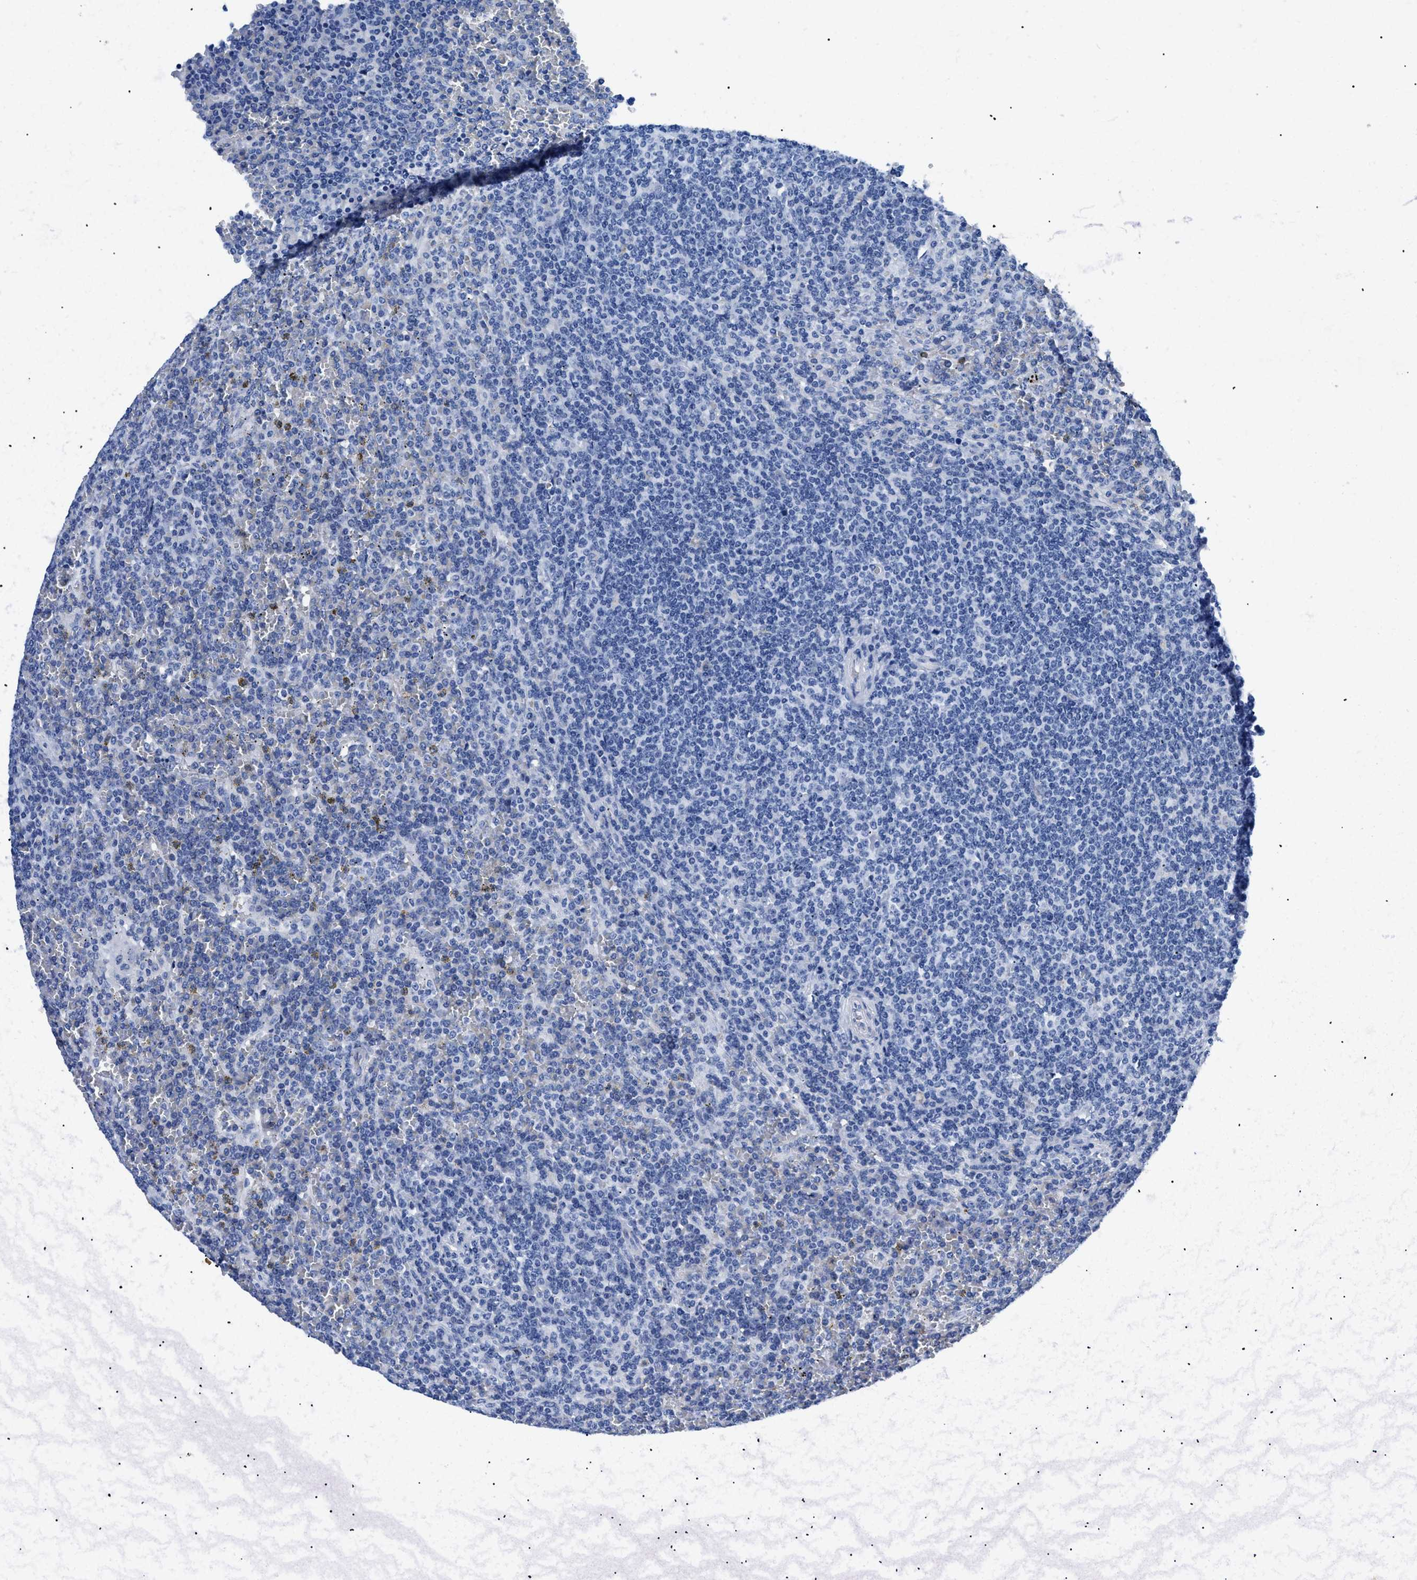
{"staining": {"intensity": "negative", "quantity": "none", "location": "none"}, "tissue": "lymphoma", "cell_type": "Tumor cells", "image_type": "cancer", "snomed": [{"axis": "morphology", "description": "Malignant lymphoma, non-Hodgkin's type, Low grade"}, {"axis": "topography", "description": "Spleen"}], "caption": "Immunohistochemistry of lymphoma demonstrates no staining in tumor cells.", "gene": "TMEM68", "patient": {"sex": "female", "age": 19}}